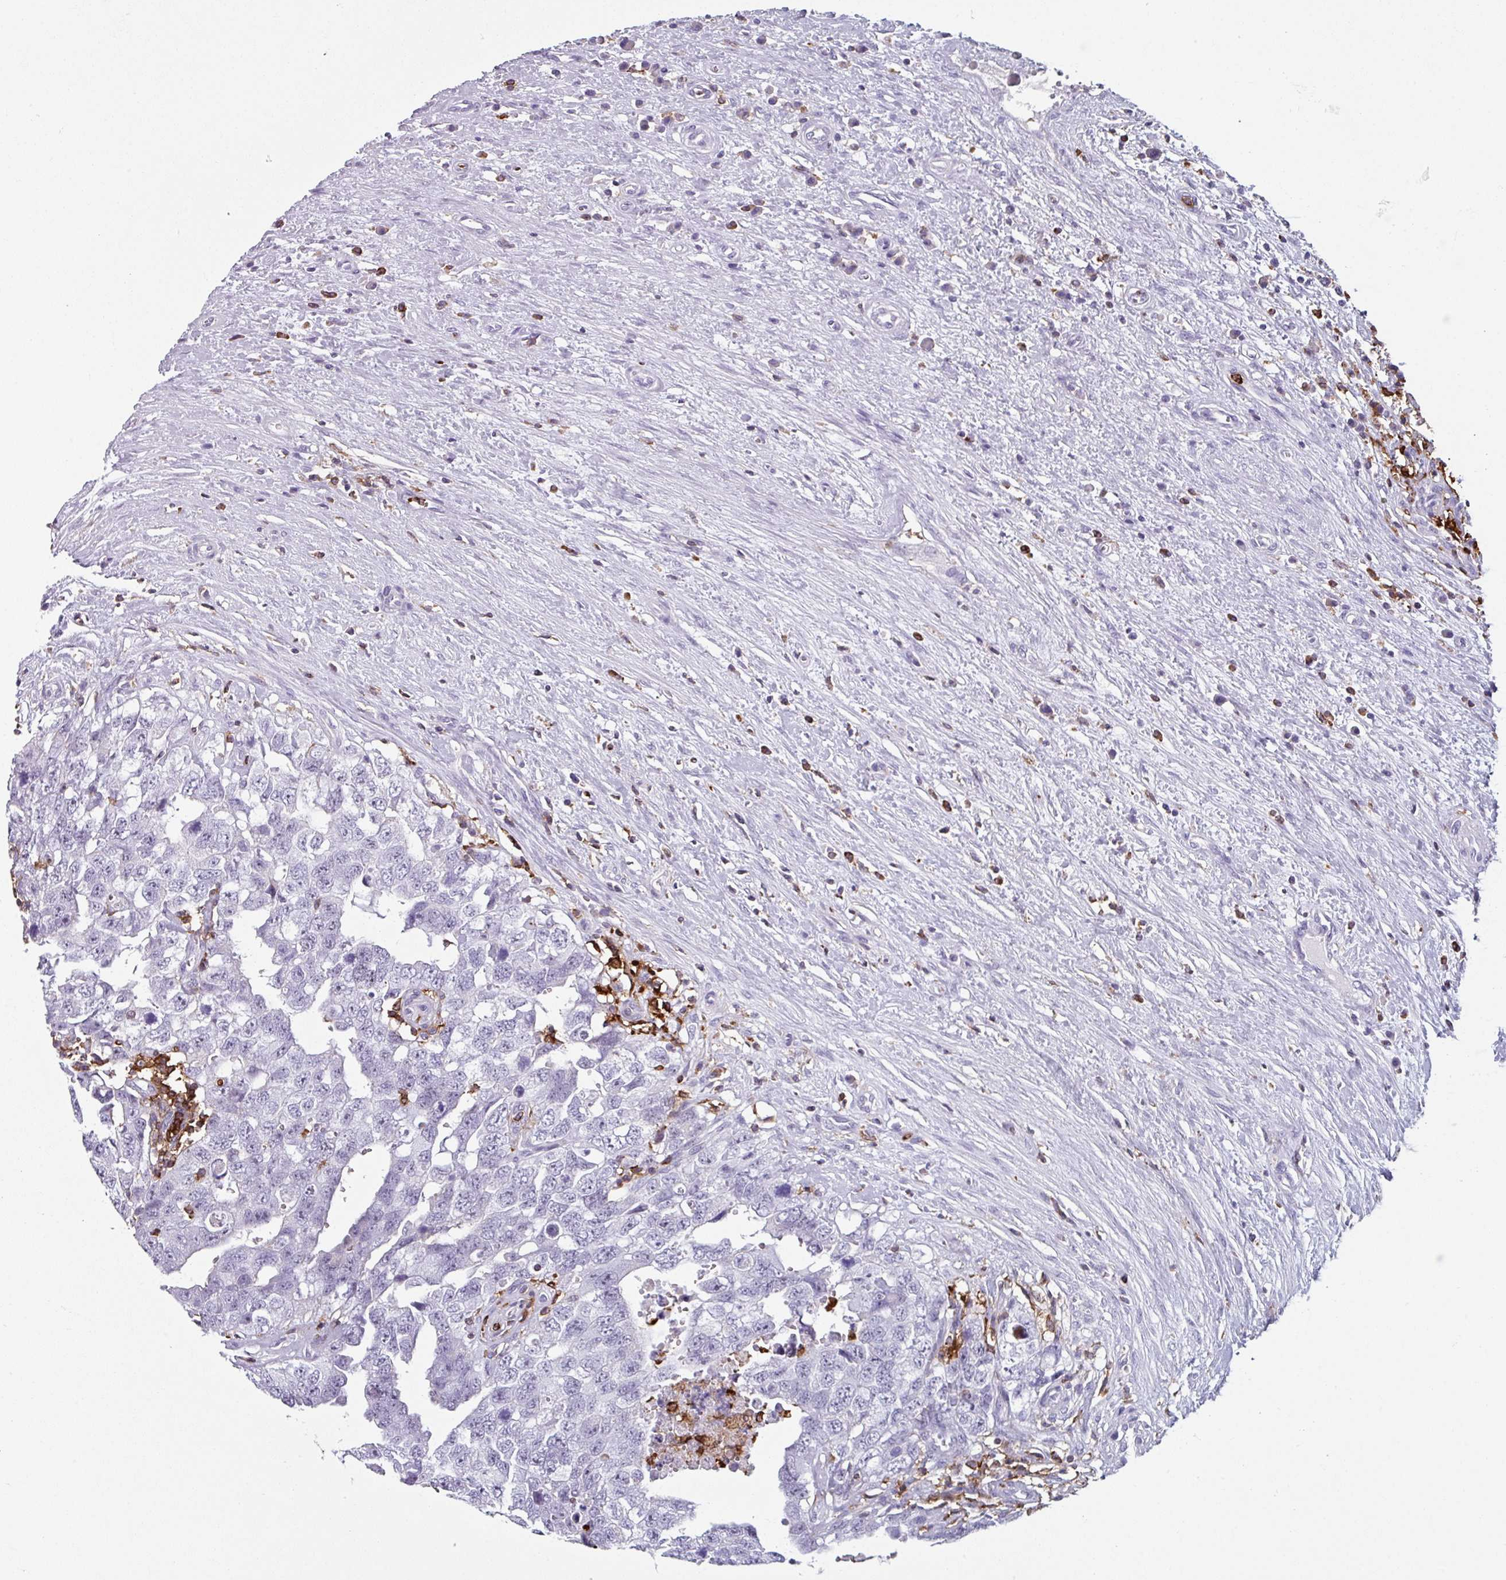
{"staining": {"intensity": "negative", "quantity": "none", "location": "none"}, "tissue": "testis cancer", "cell_type": "Tumor cells", "image_type": "cancer", "snomed": [{"axis": "morphology", "description": "Seminoma, NOS"}, {"axis": "morphology", "description": "Carcinoma, Embryonal, NOS"}, {"axis": "topography", "description": "Testis"}], "caption": "The immunohistochemistry (IHC) histopathology image has no significant expression in tumor cells of testis seminoma tissue.", "gene": "EXOSC5", "patient": {"sex": "male", "age": 29}}